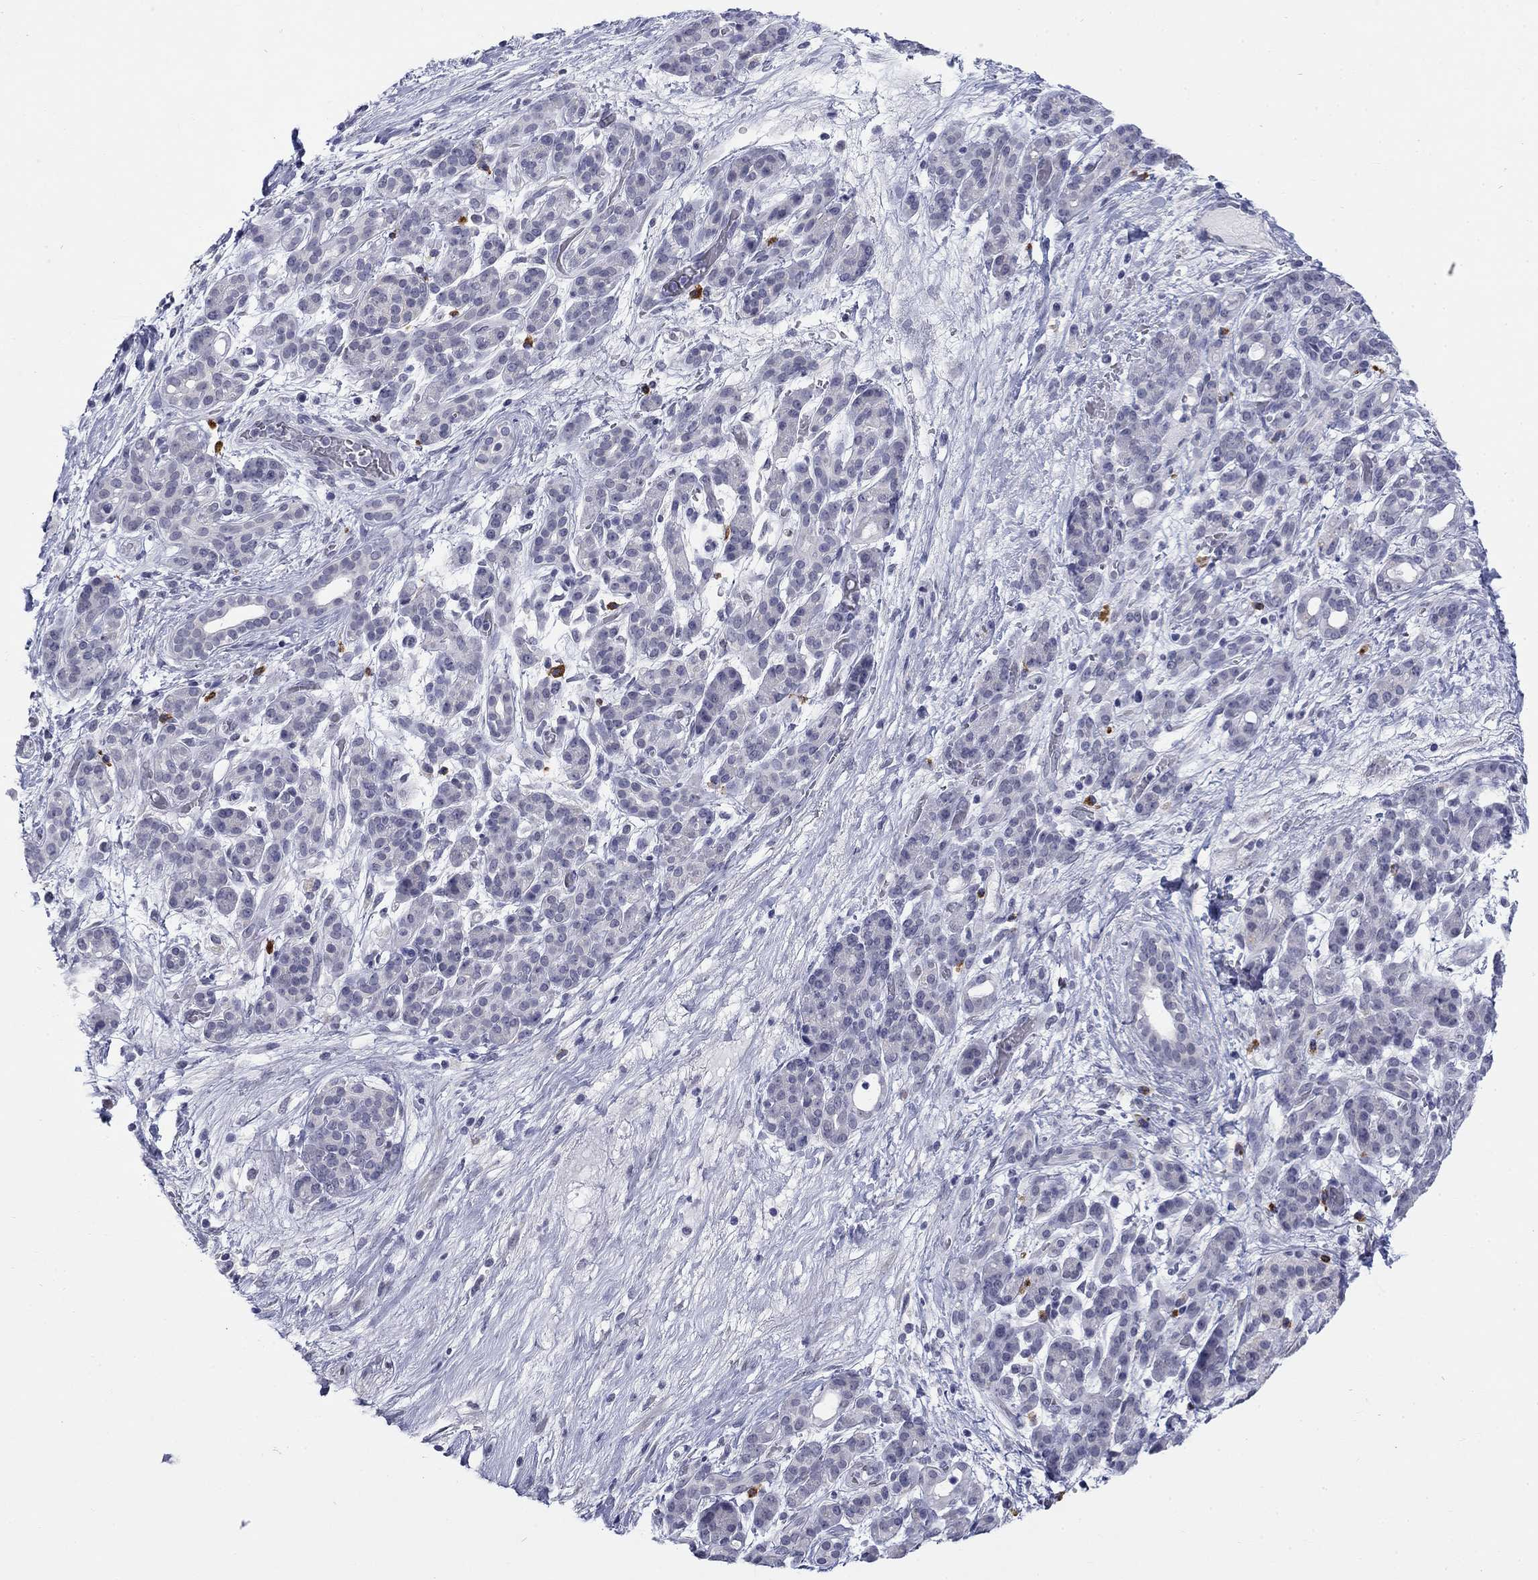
{"staining": {"intensity": "negative", "quantity": "none", "location": "none"}, "tissue": "pancreatic cancer", "cell_type": "Tumor cells", "image_type": "cancer", "snomed": [{"axis": "morphology", "description": "Adenocarcinoma, NOS"}, {"axis": "topography", "description": "Pancreas"}], "caption": "The photomicrograph demonstrates no staining of tumor cells in adenocarcinoma (pancreatic).", "gene": "ECEL1", "patient": {"sex": "male", "age": 44}}